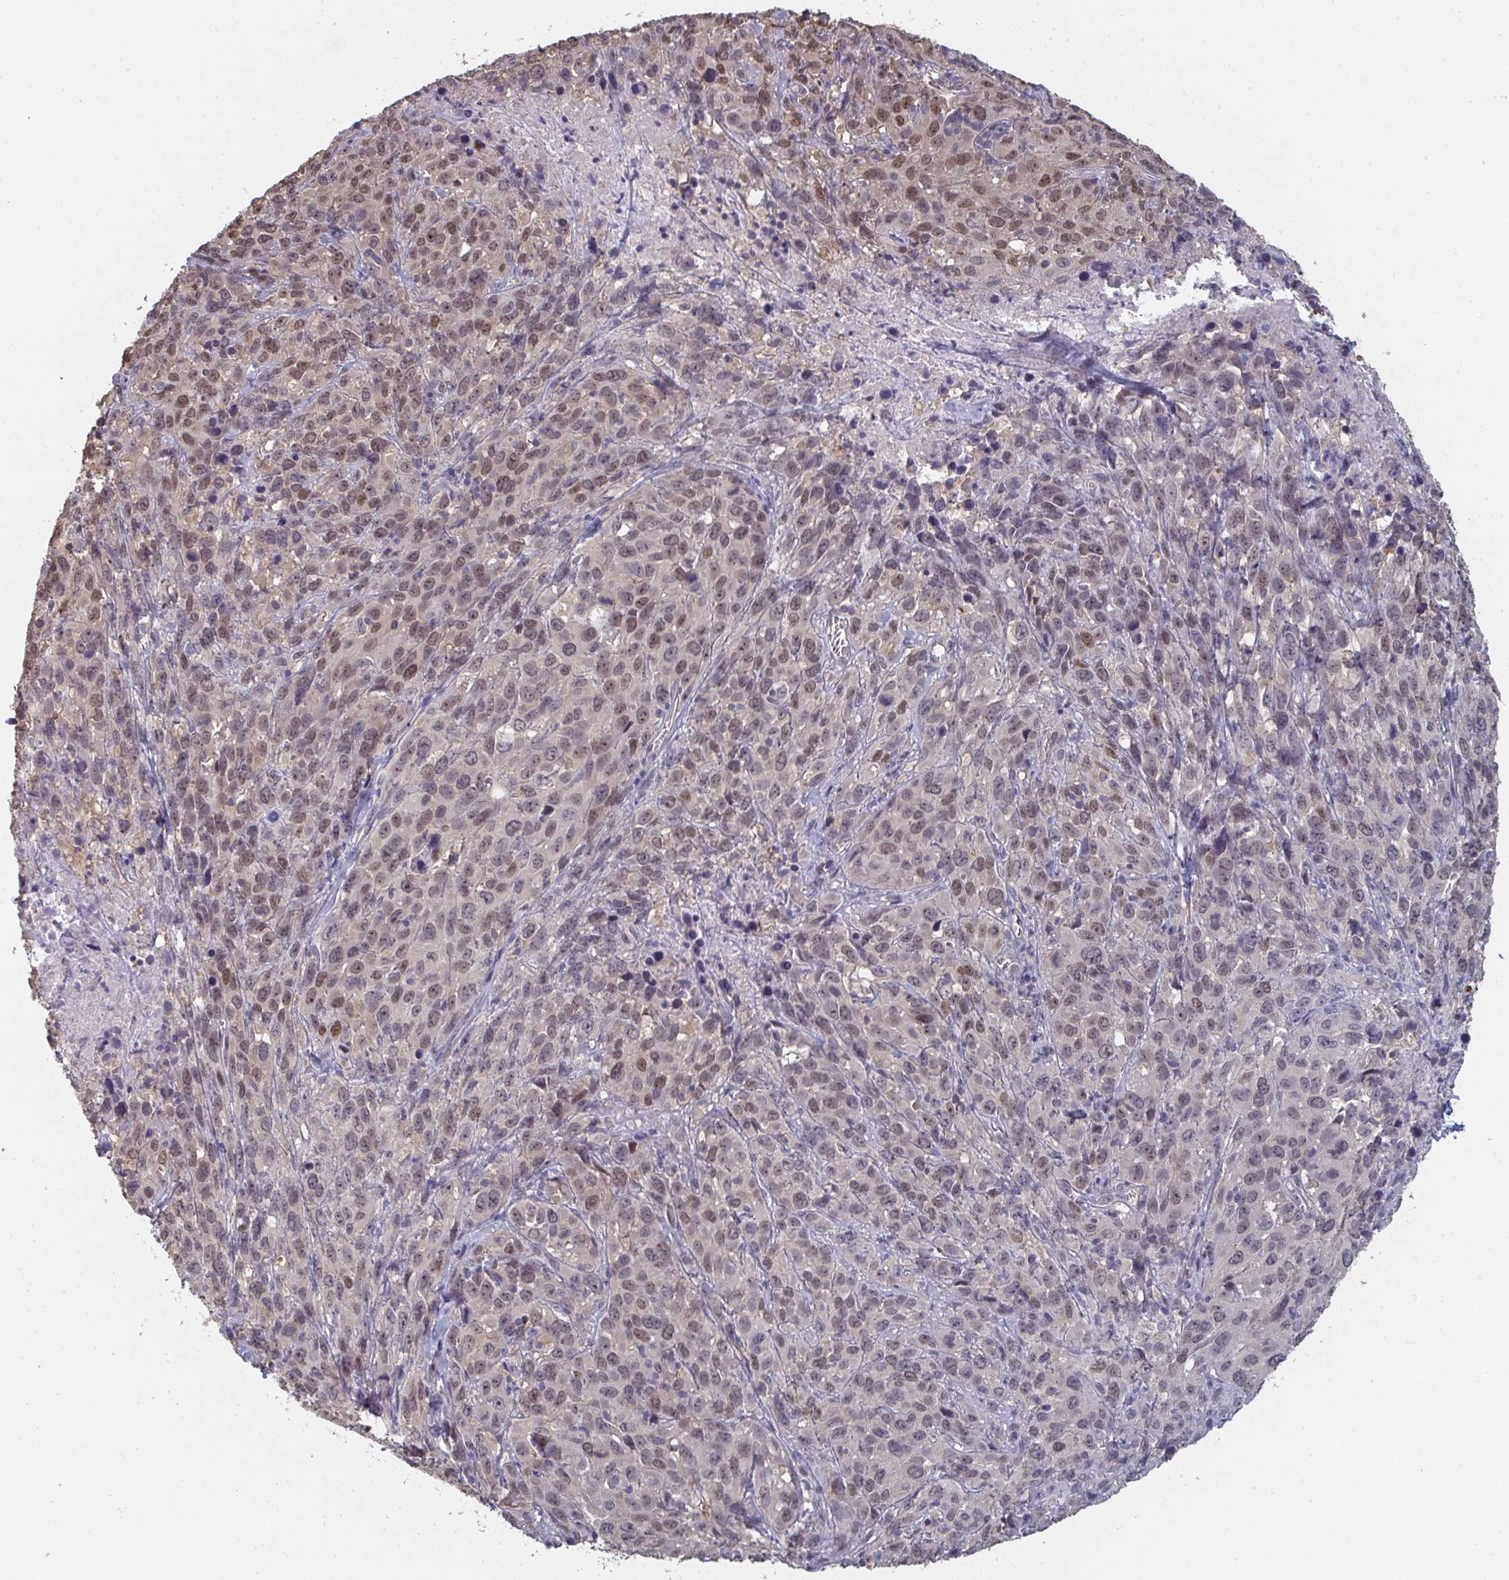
{"staining": {"intensity": "moderate", "quantity": "25%-75%", "location": "nuclear"}, "tissue": "cervical cancer", "cell_type": "Tumor cells", "image_type": "cancer", "snomed": [{"axis": "morphology", "description": "Normal tissue, NOS"}, {"axis": "morphology", "description": "Squamous cell carcinoma, NOS"}, {"axis": "topography", "description": "Cervix"}], "caption": "High-power microscopy captured an IHC image of cervical cancer, revealing moderate nuclear positivity in approximately 25%-75% of tumor cells. The protein of interest is stained brown, and the nuclei are stained in blue (DAB IHC with brightfield microscopy, high magnification).", "gene": "LIX1", "patient": {"sex": "female", "age": 51}}